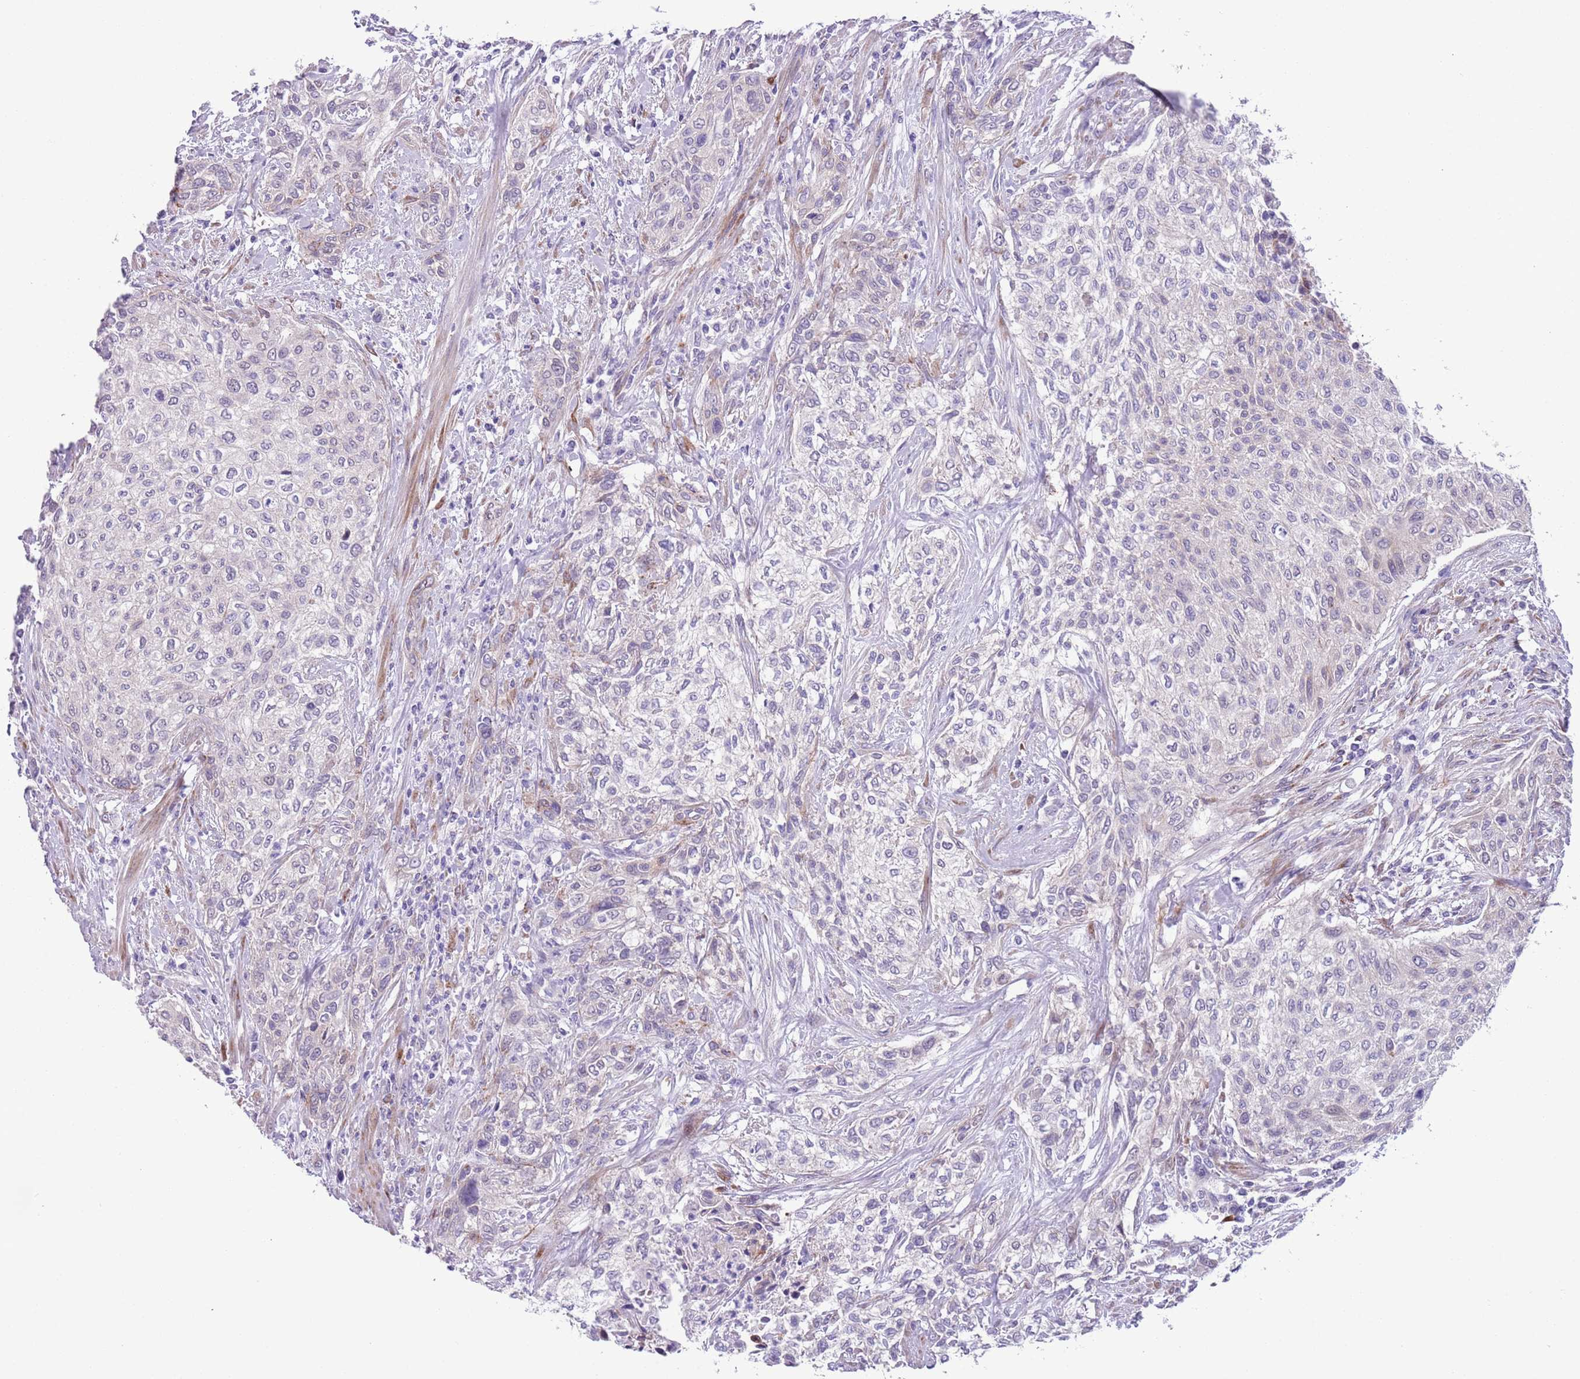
{"staining": {"intensity": "negative", "quantity": "none", "location": "none"}, "tissue": "urothelial cancer", "cell_type": "Tumor cells", "image_type": "cancer", "snomed": [{"axis": "morphology", "description": "Normal tissue, NOS"}, {"axis": "morphology", "description": "Urothelial carcinoma, NOS"}, {"axis": "topography", "description": "Urinary bladder"}, {"axis": "topography", "description": "Peripheral nerve tissue"}], "caption": "This is an immunohistochemistry (IHC) image of human urothelial cancer. There is no positivity in tumor cells.", "gene": "MRPL32", "patient": {"sex": "male", "age": 35}}